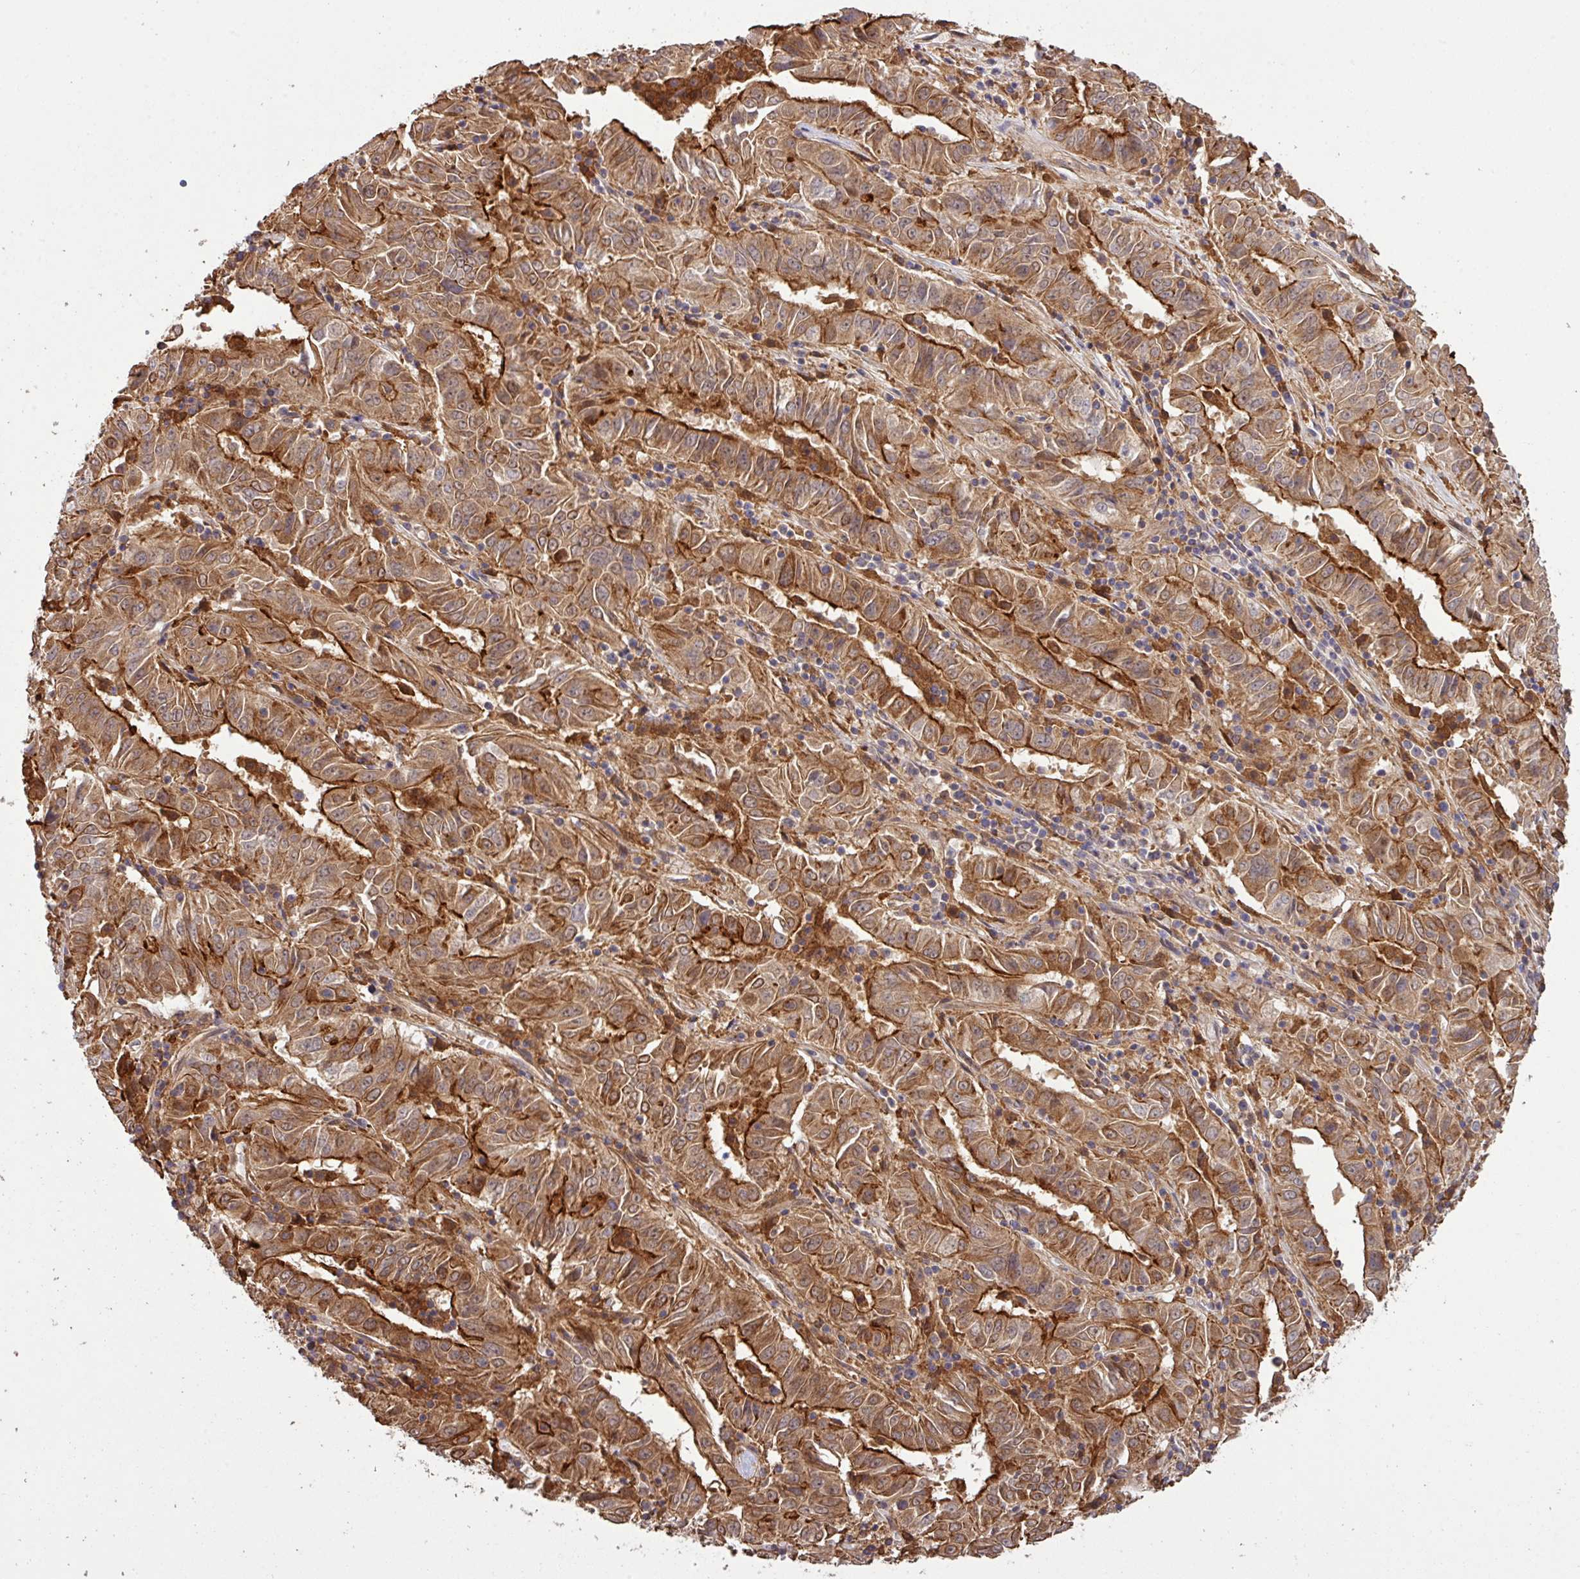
{"staining": {"intensity": "strong", "quantity": ">75%", "location": "cytoplasmic/membranous"}, "tissue": "pancreatic cancer", "cell_type": "Tumor cells", "image_type": "cancer", "snomed": [{"axis": "morphology", "description": "Adenocarcinoma, NOS"}, {"axis": "topography", "description": "Pancreas"}], "caption": "Protein expression analysis of pancreatic adenocarcinoma exhibits strong cytoplasmic/membranous positivity in about >75% of tumor cells. (Brightfield microscopy of DAB IHC at high magnification).", "gene": "ARPIN", "patient": {"sex": "male", "age": 63}}